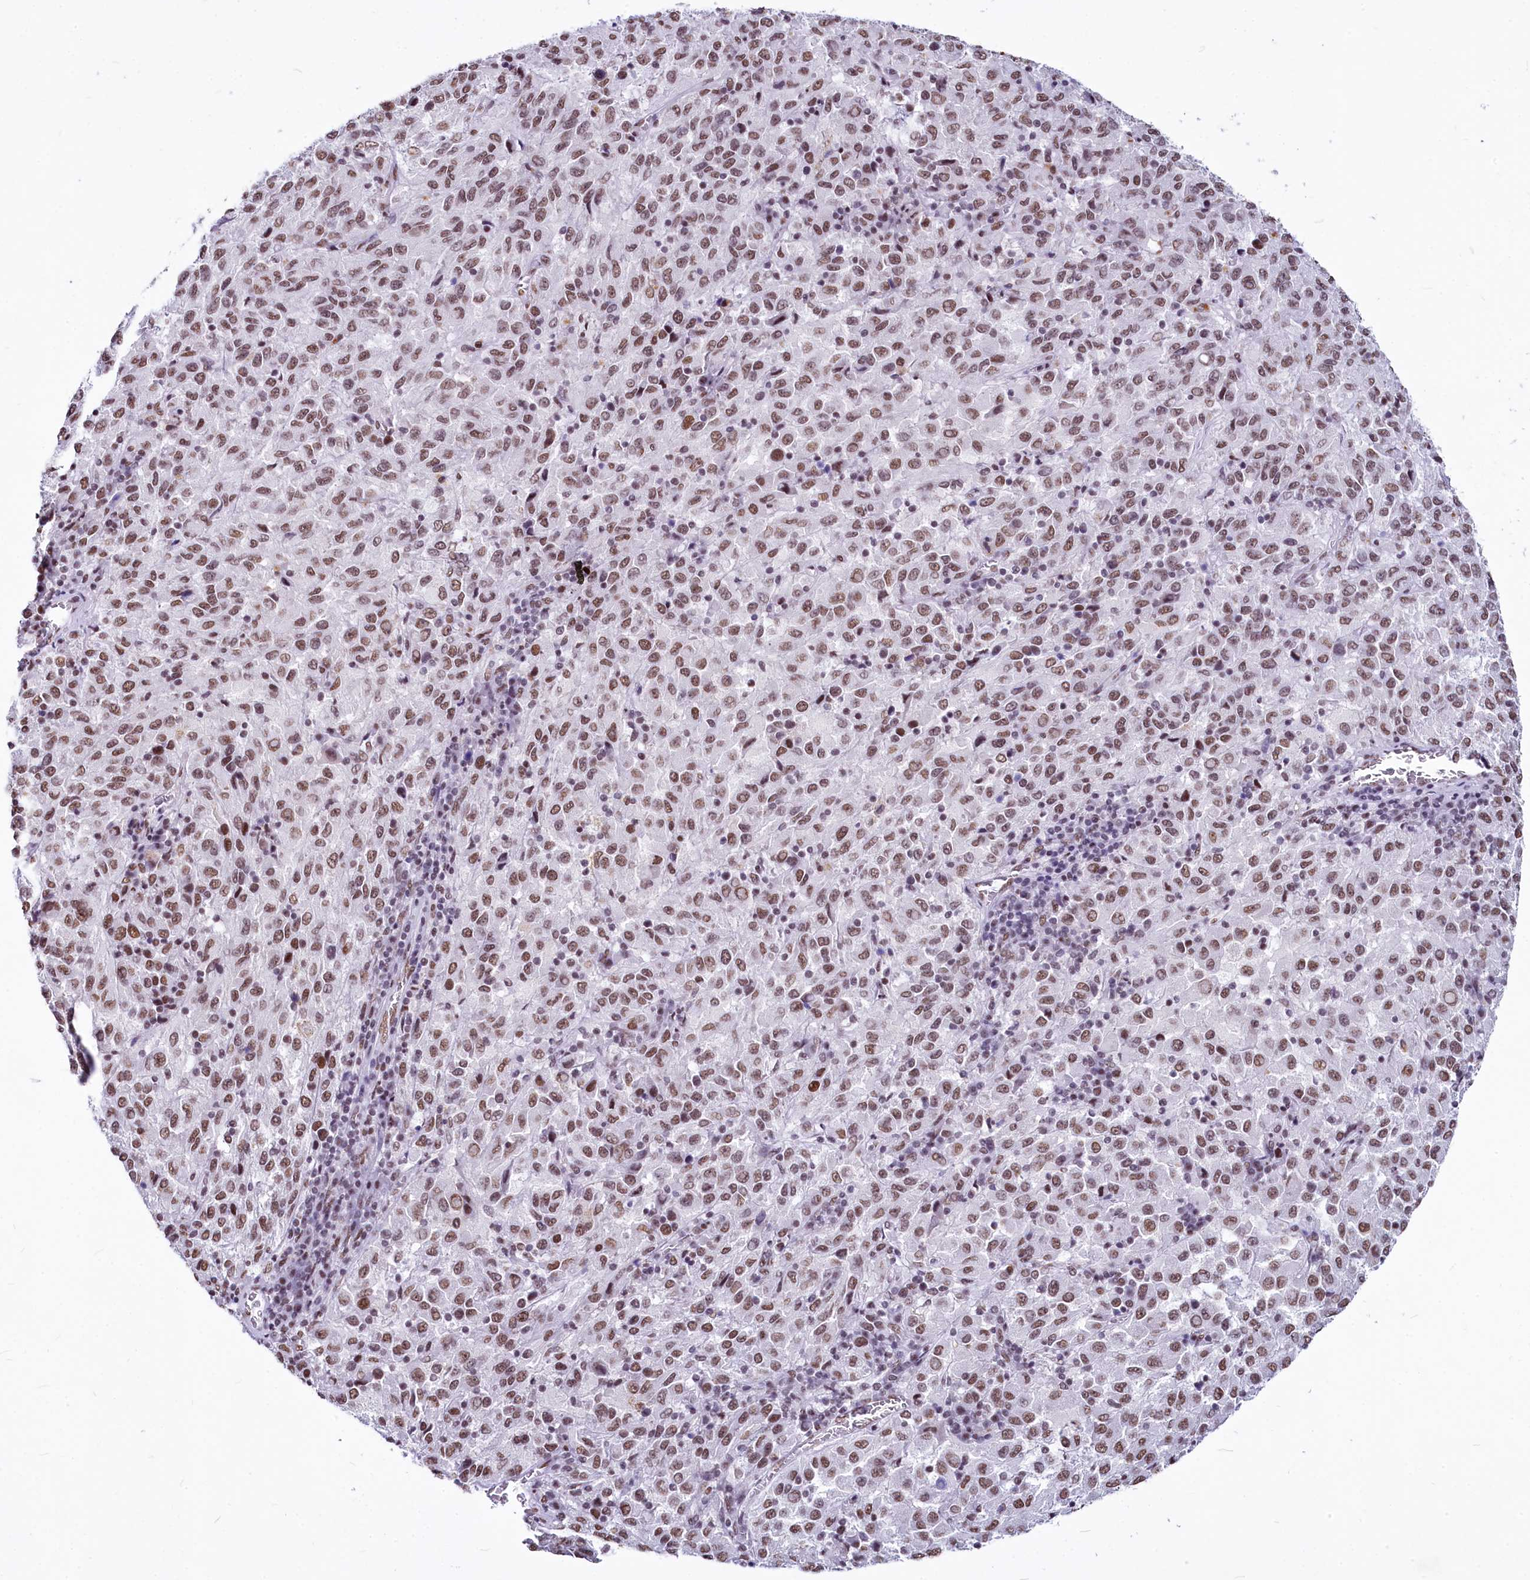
{"staining": {"intensity": "moderate", "quantity": ">75%", "location": "nuclear"}, "tissue": "melanoma", "cell_type": "Tumor cells", "image_type": "cancer", "snomed": [{"axis": "morphology", "description": "Malignant melanoma, Metastatic site"}, {"axis": "topography", "description": "Lung"}], "caption": "The photomicrograph demonstrates a brown stain indicating the presence of a protein in the nuclear of tumor cells in melanoma. (brown staining indicates protein expression, while blue staining denotes nuclei).", "gene": "PARPBP", "patient": {"sex": "male", "age": 64}}